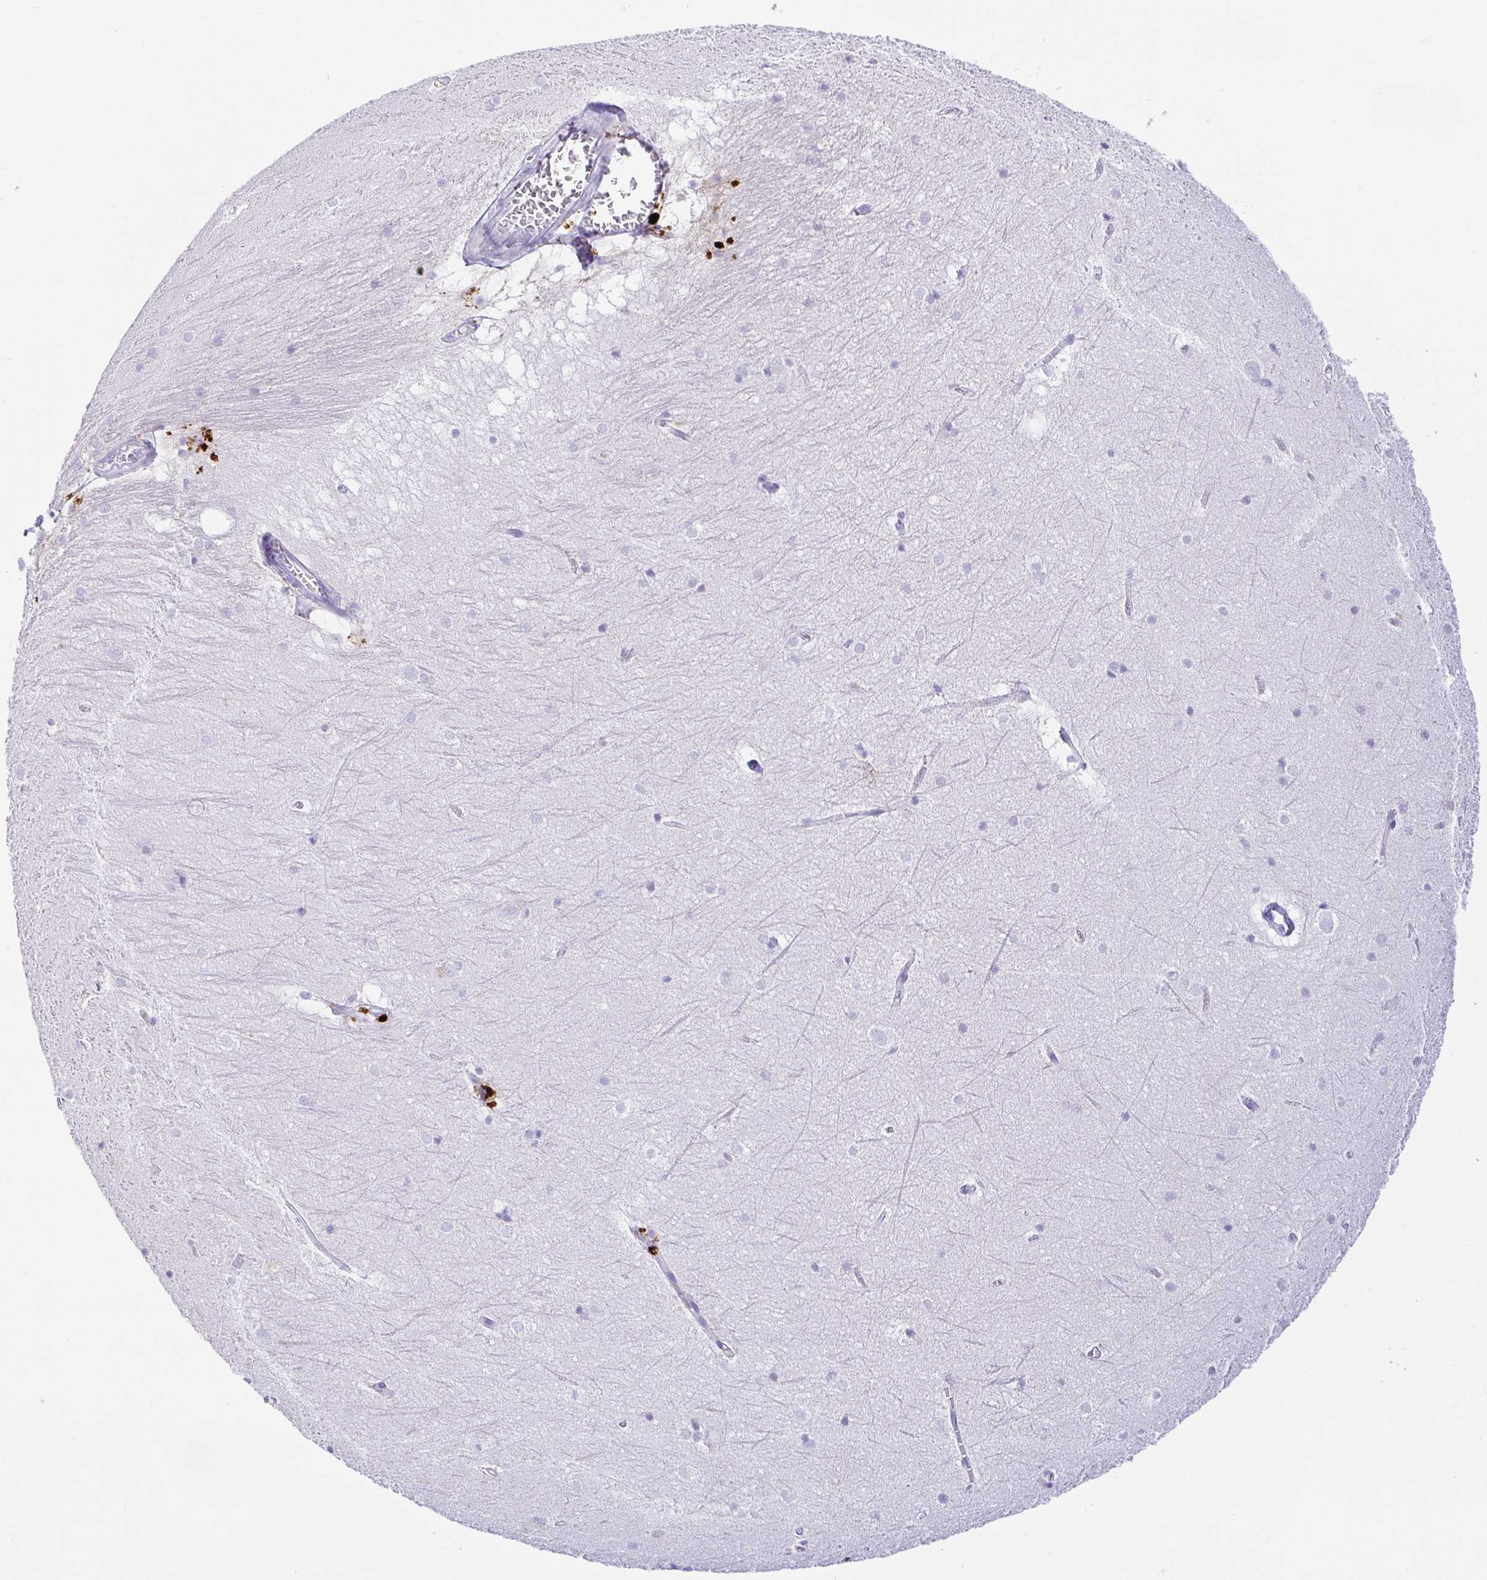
{"staining": {"intensity": "negative", "quantity": "none", "location": "none"}, "tissue": "hippocampus", "cell_type": "Glial cells", "image_type": "normal", "snomed": [{"axis": "morphology", "description": "Normal tissue, NOS"}, {"axis": "topography", "description": "Cerebral cortex"}, {"axis": "topography", "description": "Hippocampus"}], "caption": "Immunohistochemical staining of benign human hippocampus reveals no significant expression in glial cells.", "gene": "PAX8", "patient": {"sex": "female", "age": 19}}